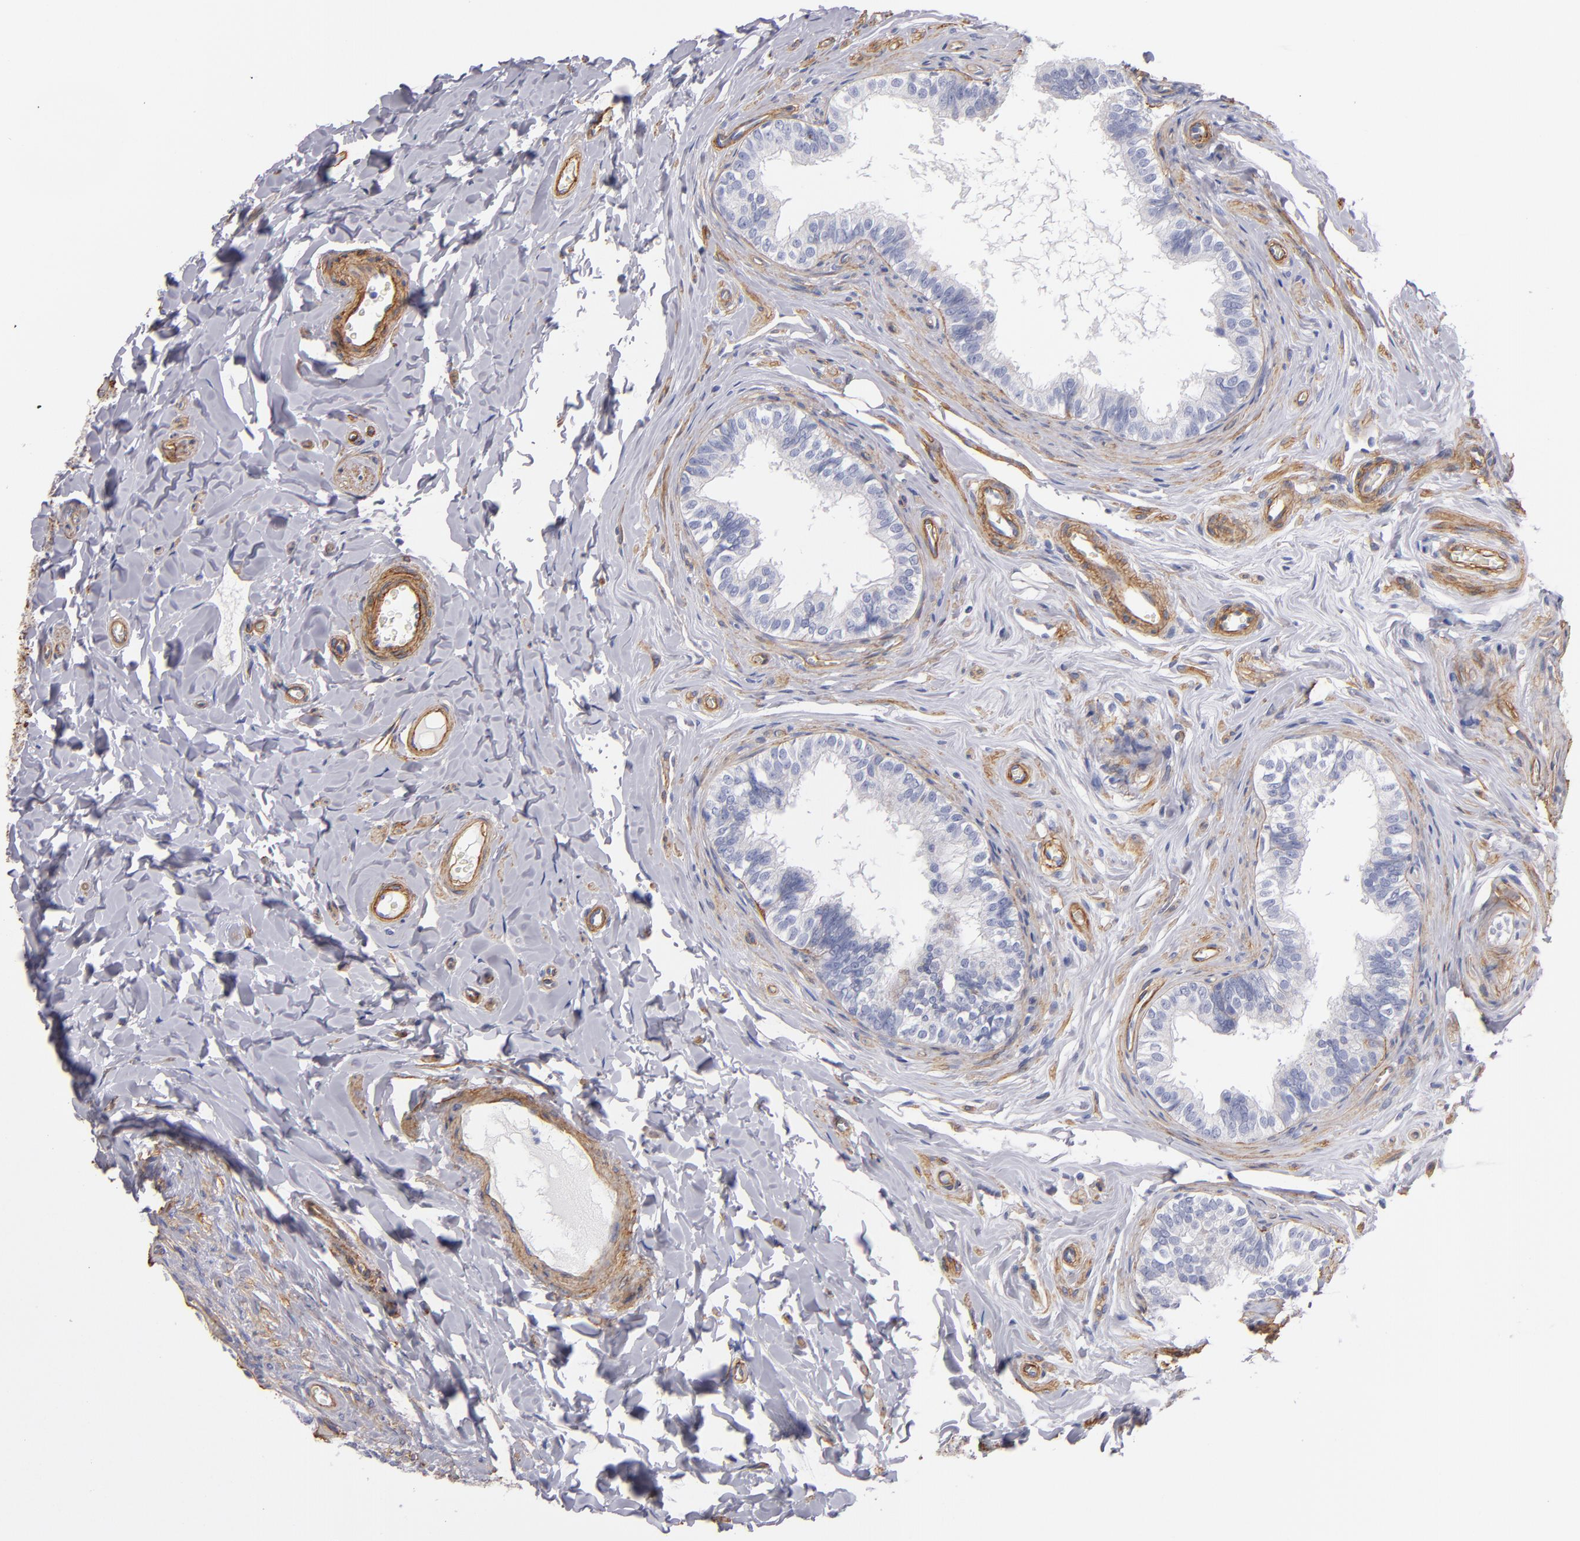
{"staining": {"intensity": "negative", "quantity": "none", "location": "none"}, "tissue": "epididymis", "cell_type": "Glandular cells", "image_type": "normal", "snomed": [{"axis": "morphology", "description": "Normal tissue, NOS"}, {"axis": "topography", "description": "Soft tissue"}, {"axis": "topography", "description": "Epididymis"}], "caption": "Epididymis stained for a protein using immunohistochemistry (IHC) shows no expression glandular cells.", "gene": "LAMC1", "patient": {"sex": "male", "age": 26}}